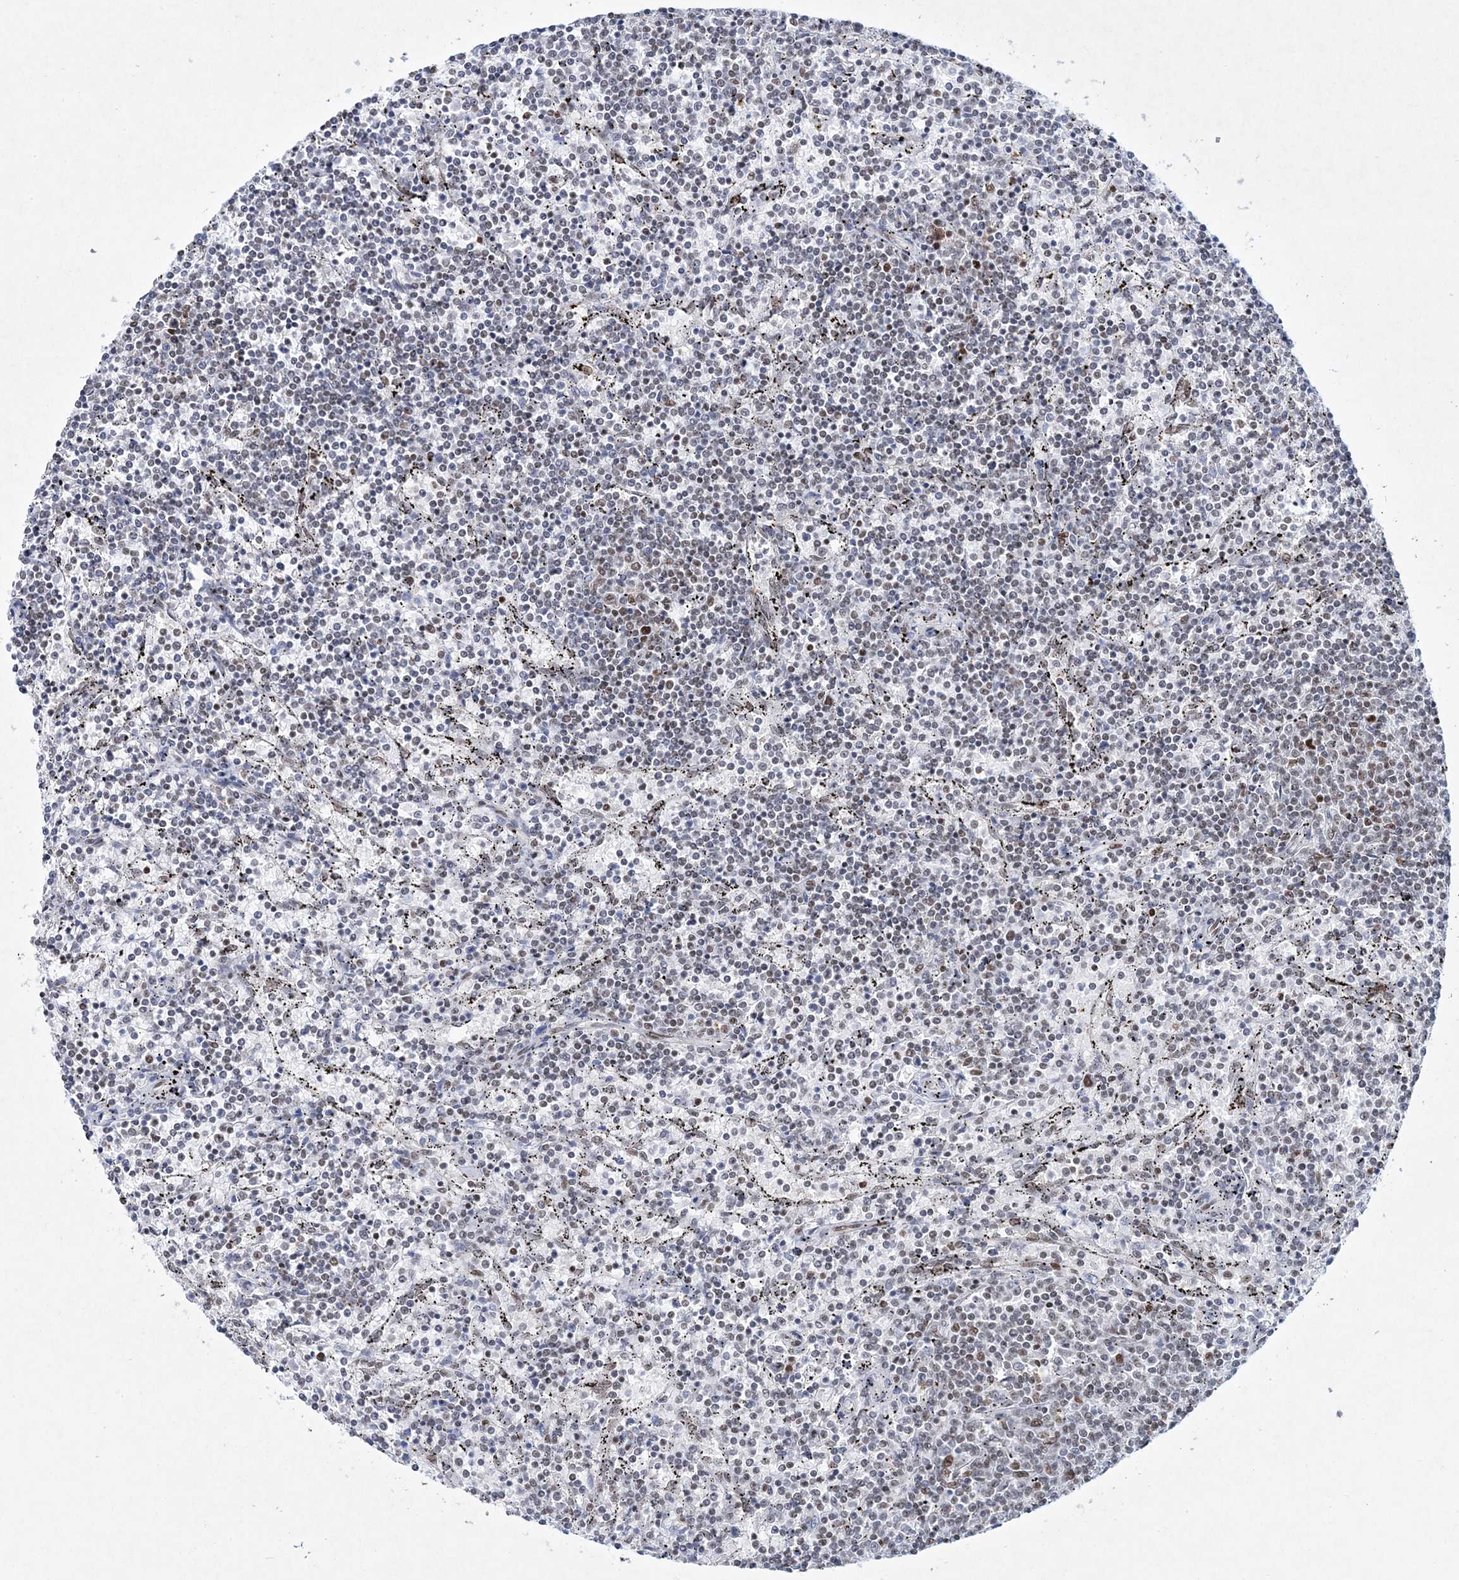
{"staining": {"intensity": "weak", "quantity": "<25%", "location": "nuclear"}, "tissue": "lymphoma", "cell_type": "Tumor cells", "image_type": "cancer", "snomed": [{"axis": "morphology", "description": "Malignant lymphoma, non-Hodgkin's type, Low grade"}, {"axis": "topography", "description": "Spleen"}], "caption": "There is no significant staining in tumor cells of lymphoma.", "gene": "LRRFIP2", "patient": {"sex": "female", "age": 50}}